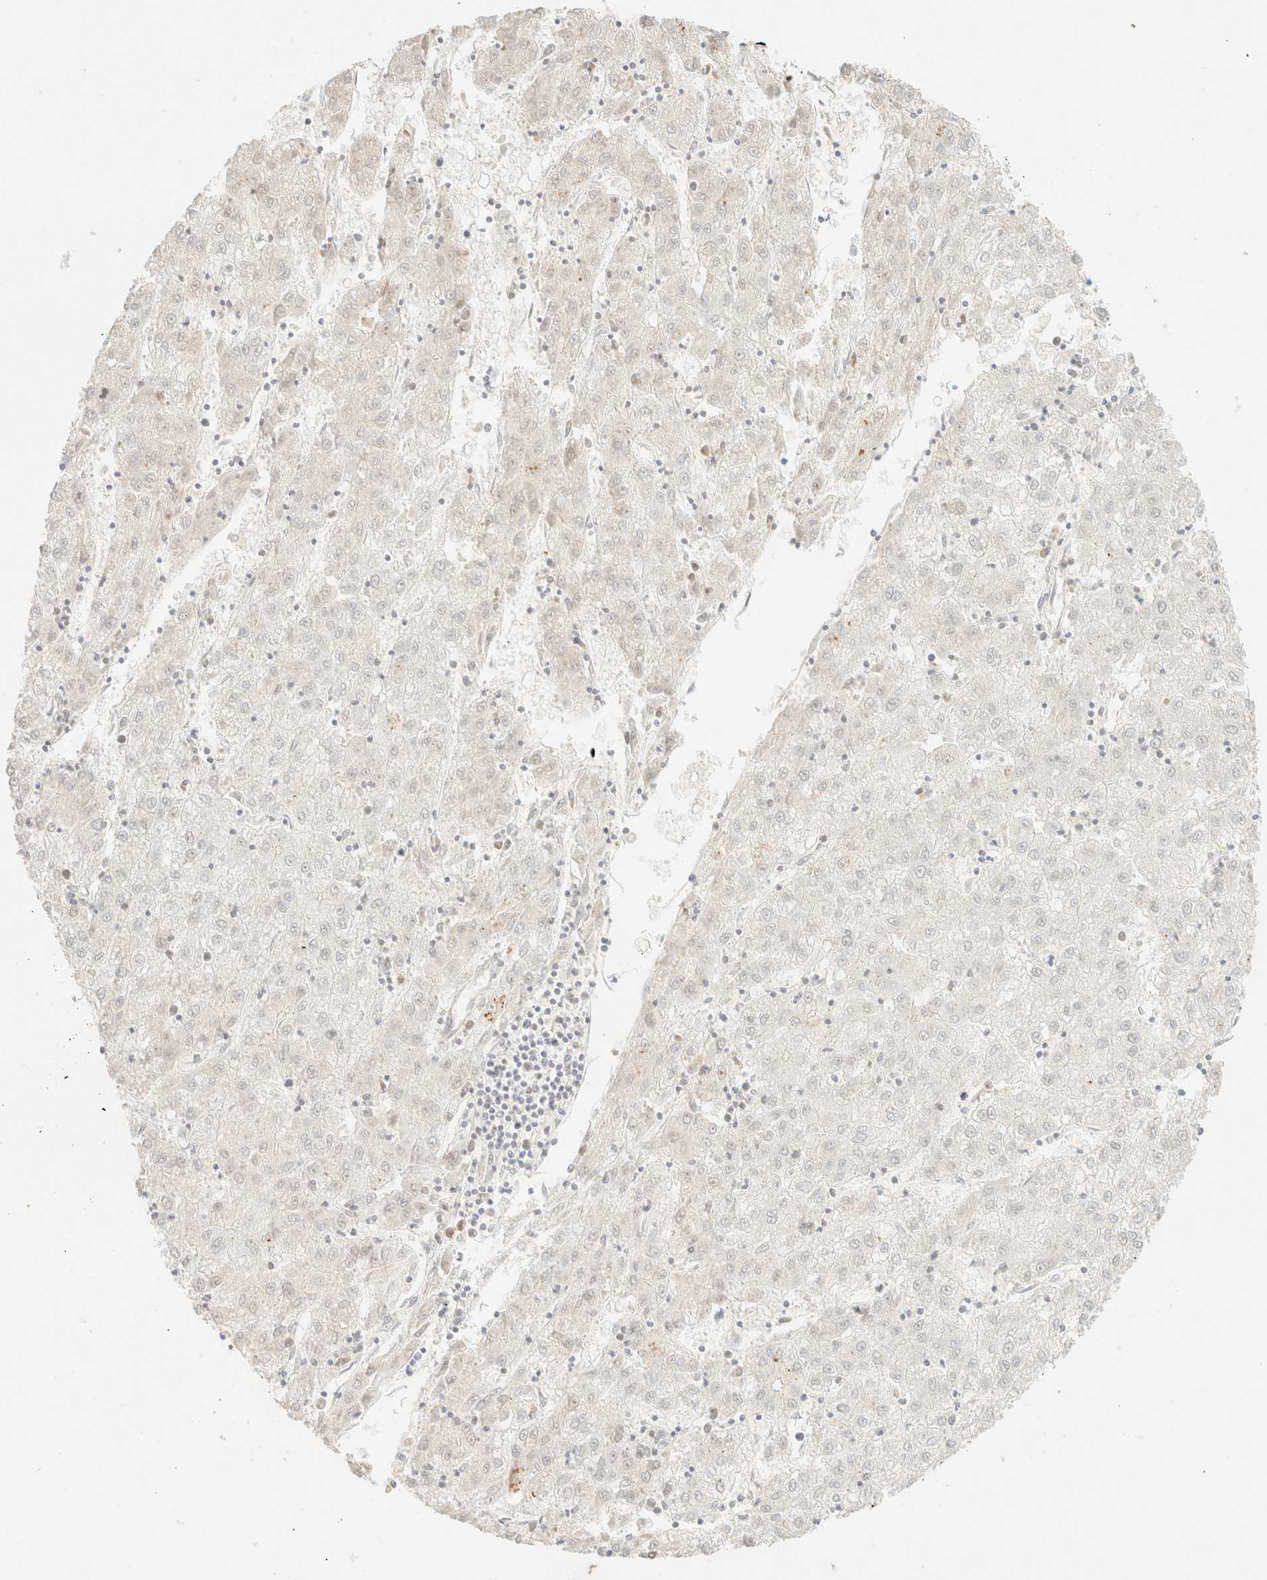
{"staining": {"intensity": "negative", "quantity": "none", "location": "none"}, "tissue": "liver cancer", "cell_type": "Tumor cells", "image_type": "cancer", "snomed": [{"axis": "morphology", "description": "Carcinoma, Hepatocellular, NOS"}, {"axis": "topography", "description": "Liver"}], "caption": "The image demonstrates no staining of tumor cells in liver cancer (hepatocellular carcinoma).", "gene": "TSR1", "patient": {"sex": "male", "age": 72}}